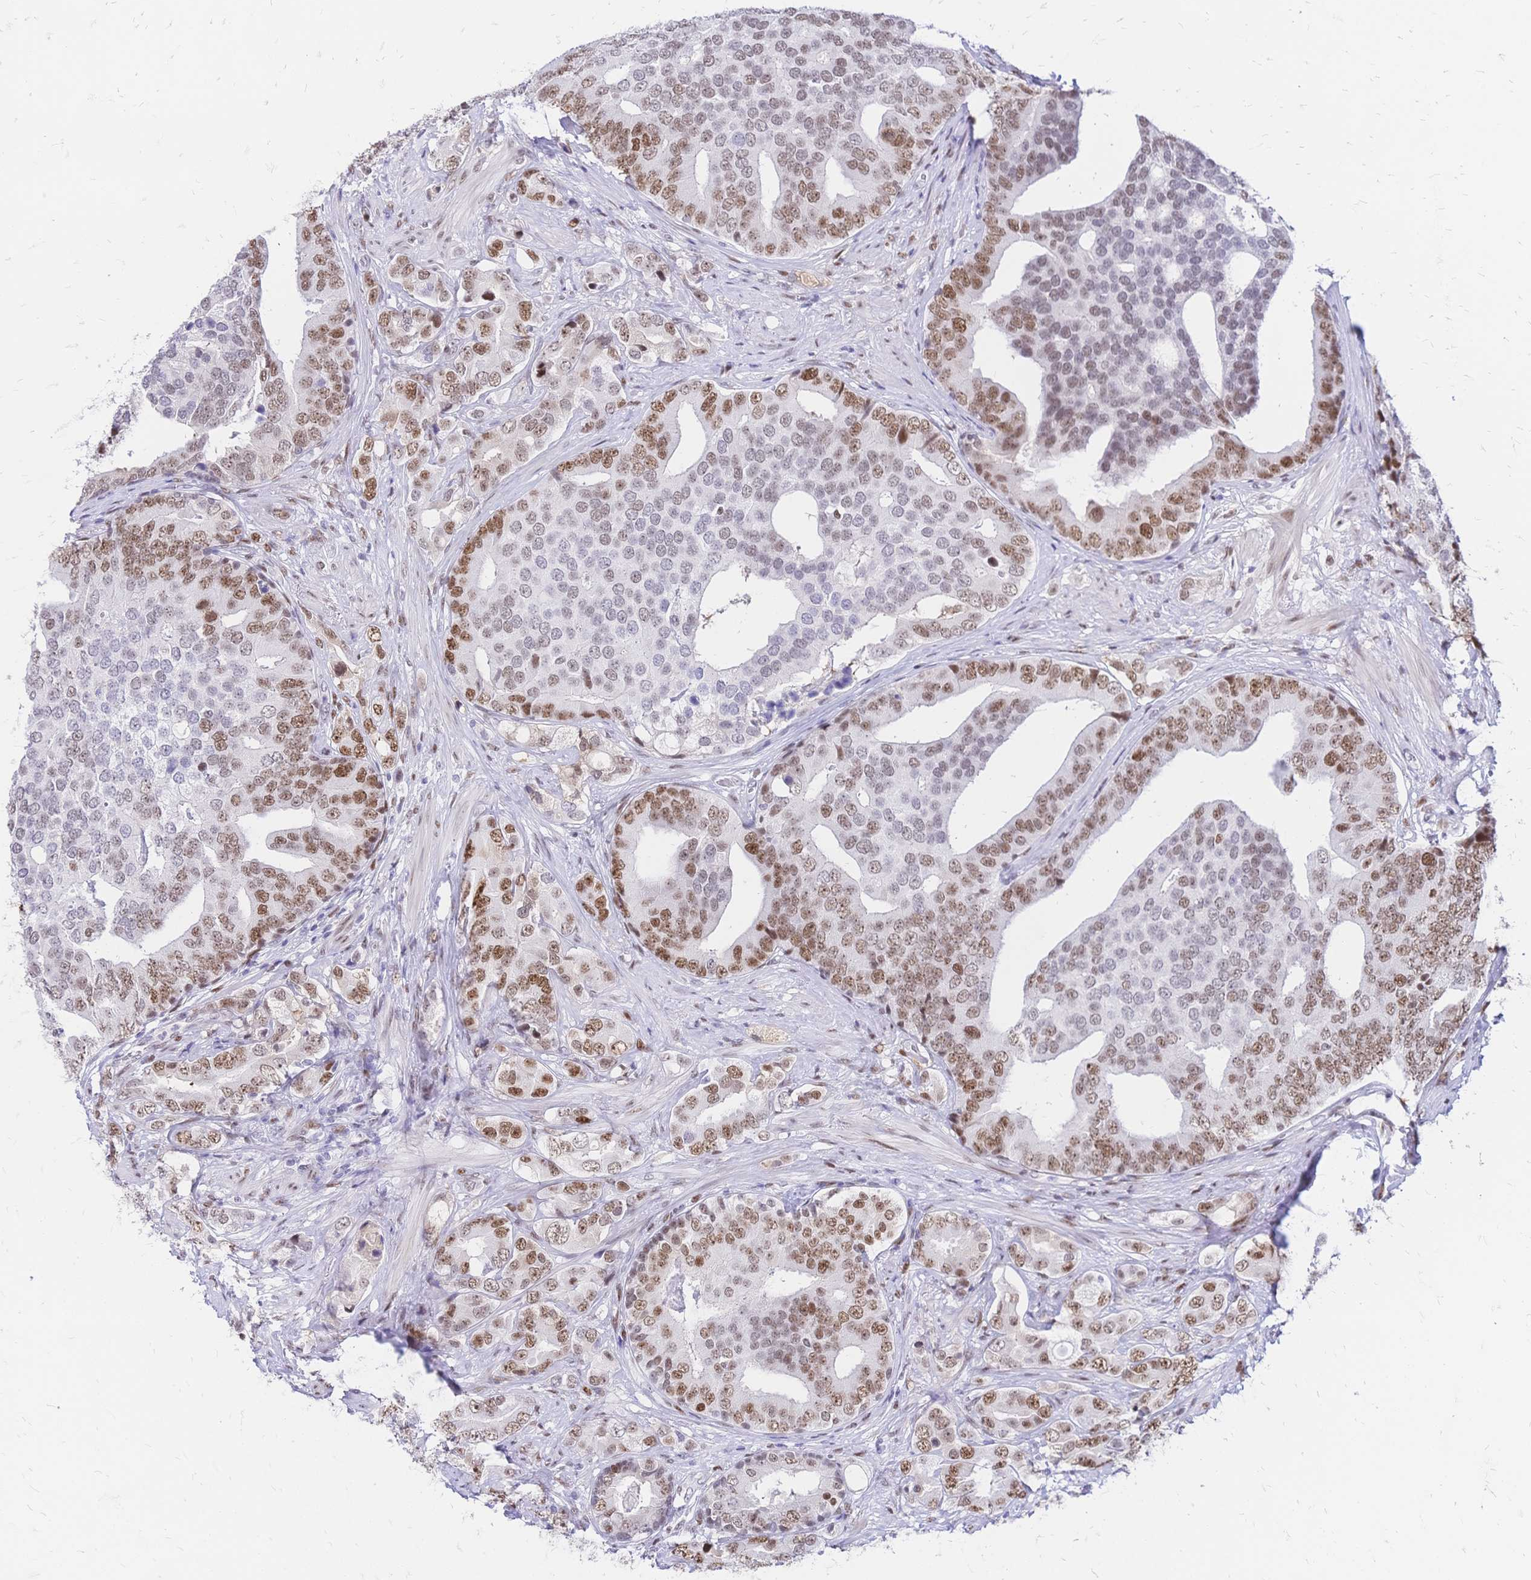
{"staining": {"intensity": "moderate", "quantity": "25%-75%", "location": "nuclear"}, "tissue": "prostate cancer", "cell_type": "Tumor cells", "image_type": "cancer", "snomed": [{"axis": "morphology", "description": "Adenocarcinoma, High grade"}, {"axis": "topography", "description": "Prostate"}], "caption": "Immunohistochemical staining of prostate cancer exhibits medium levels of moderate nuclear positivity in approximately 25%-75% of tumor cells.", "gene": "NFIC", "patient": {"sex": "male", "age": 62}}